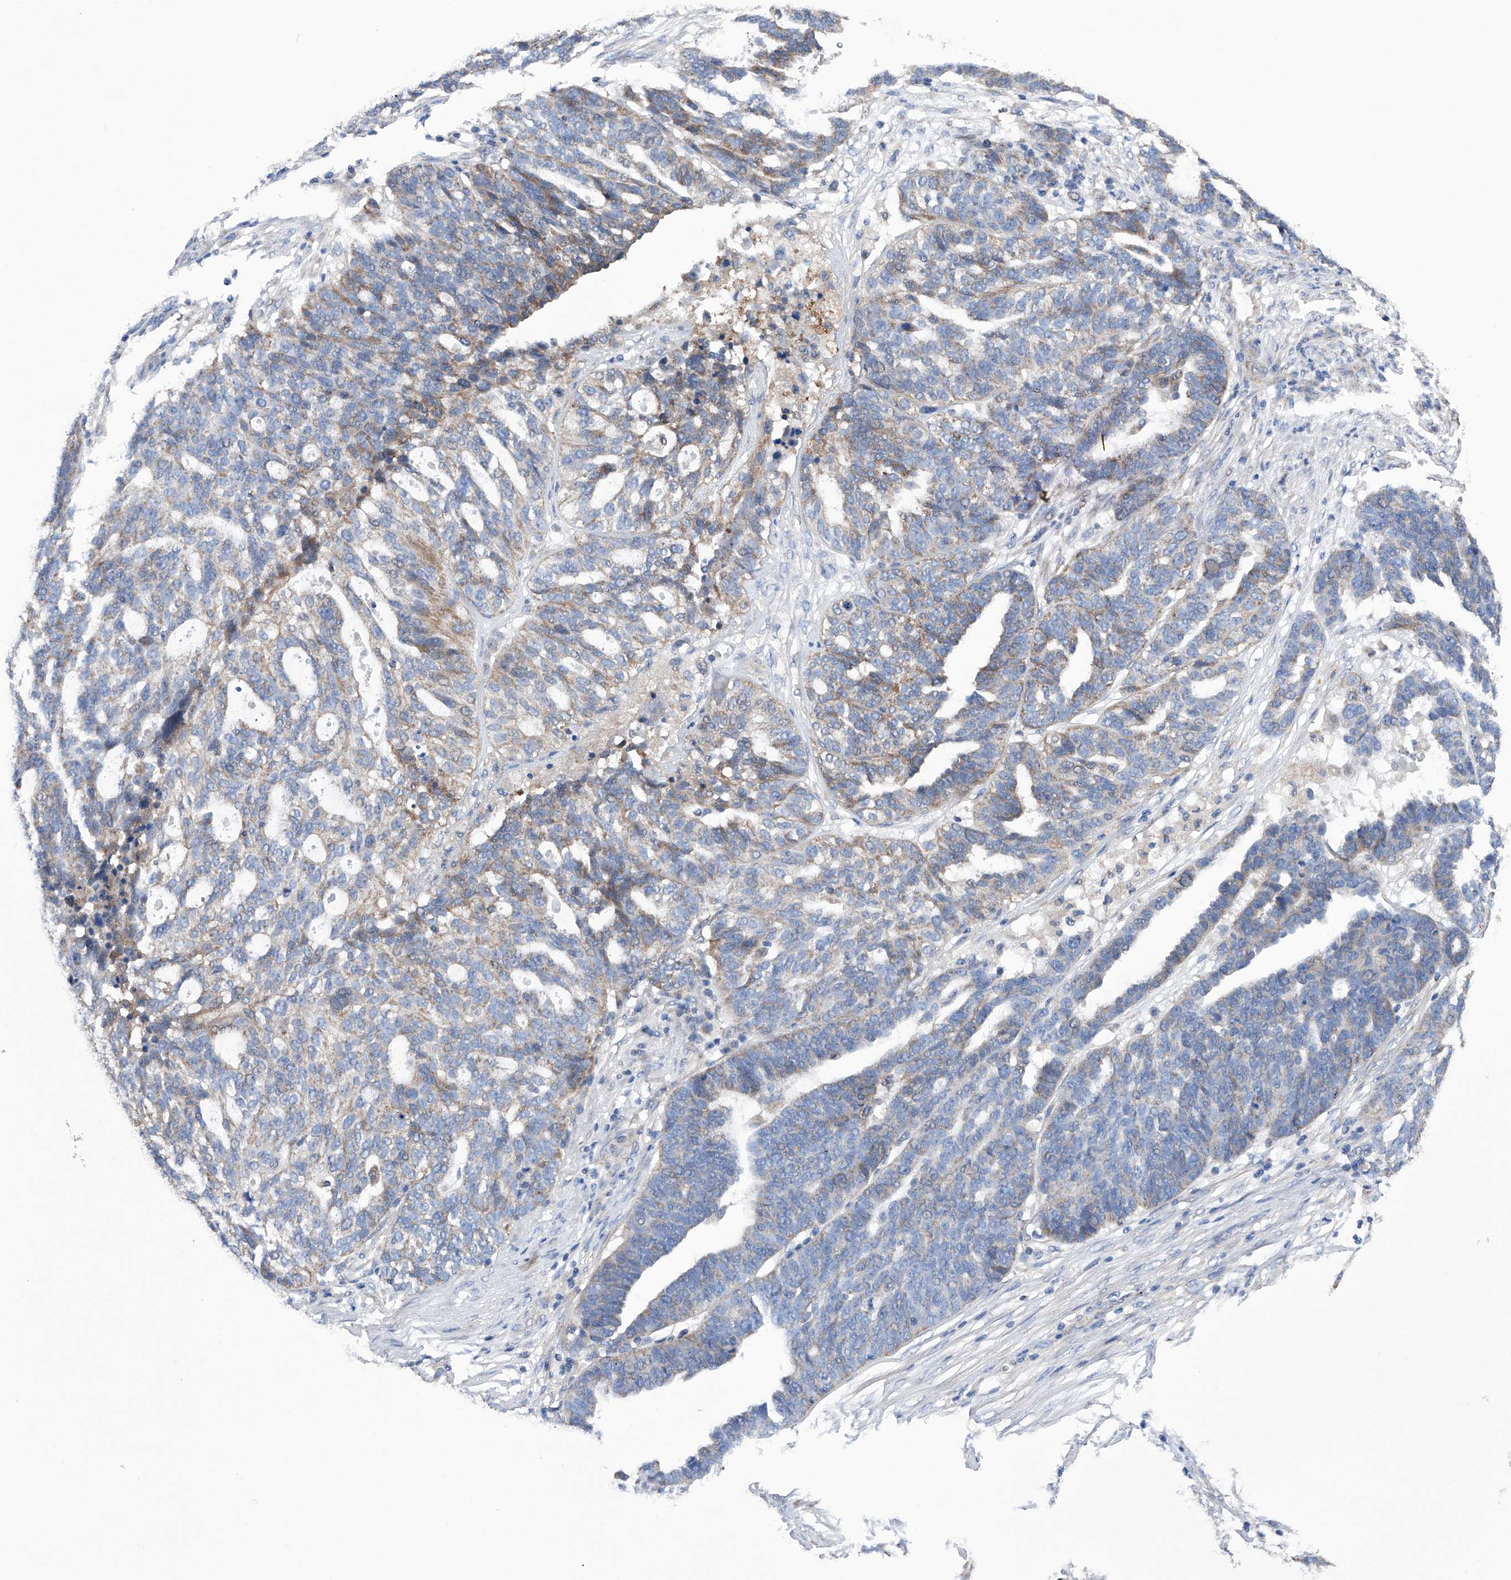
{"staining": {"intensity": "weak", "quantity": "25%-75%", "location": "cytoplasmic/membranous"}, "tissue": "ovarian cancer", "cell_type": "Tumor cells", "image_type": "cancer", "snomed": [{"axis": "morphology", "description": "Cystadenocarcinoma, serous, NOS"}, {"axis": "topography", "description": "Ovary"}], "caption": "Protein expression analysis of ovarian cancer reveals weak cytoplasmic/membranous expression in about 25%-75% of tumor cells.", "gene": "EFCAB2", "patient": {"sex": "female", "age": 59}}